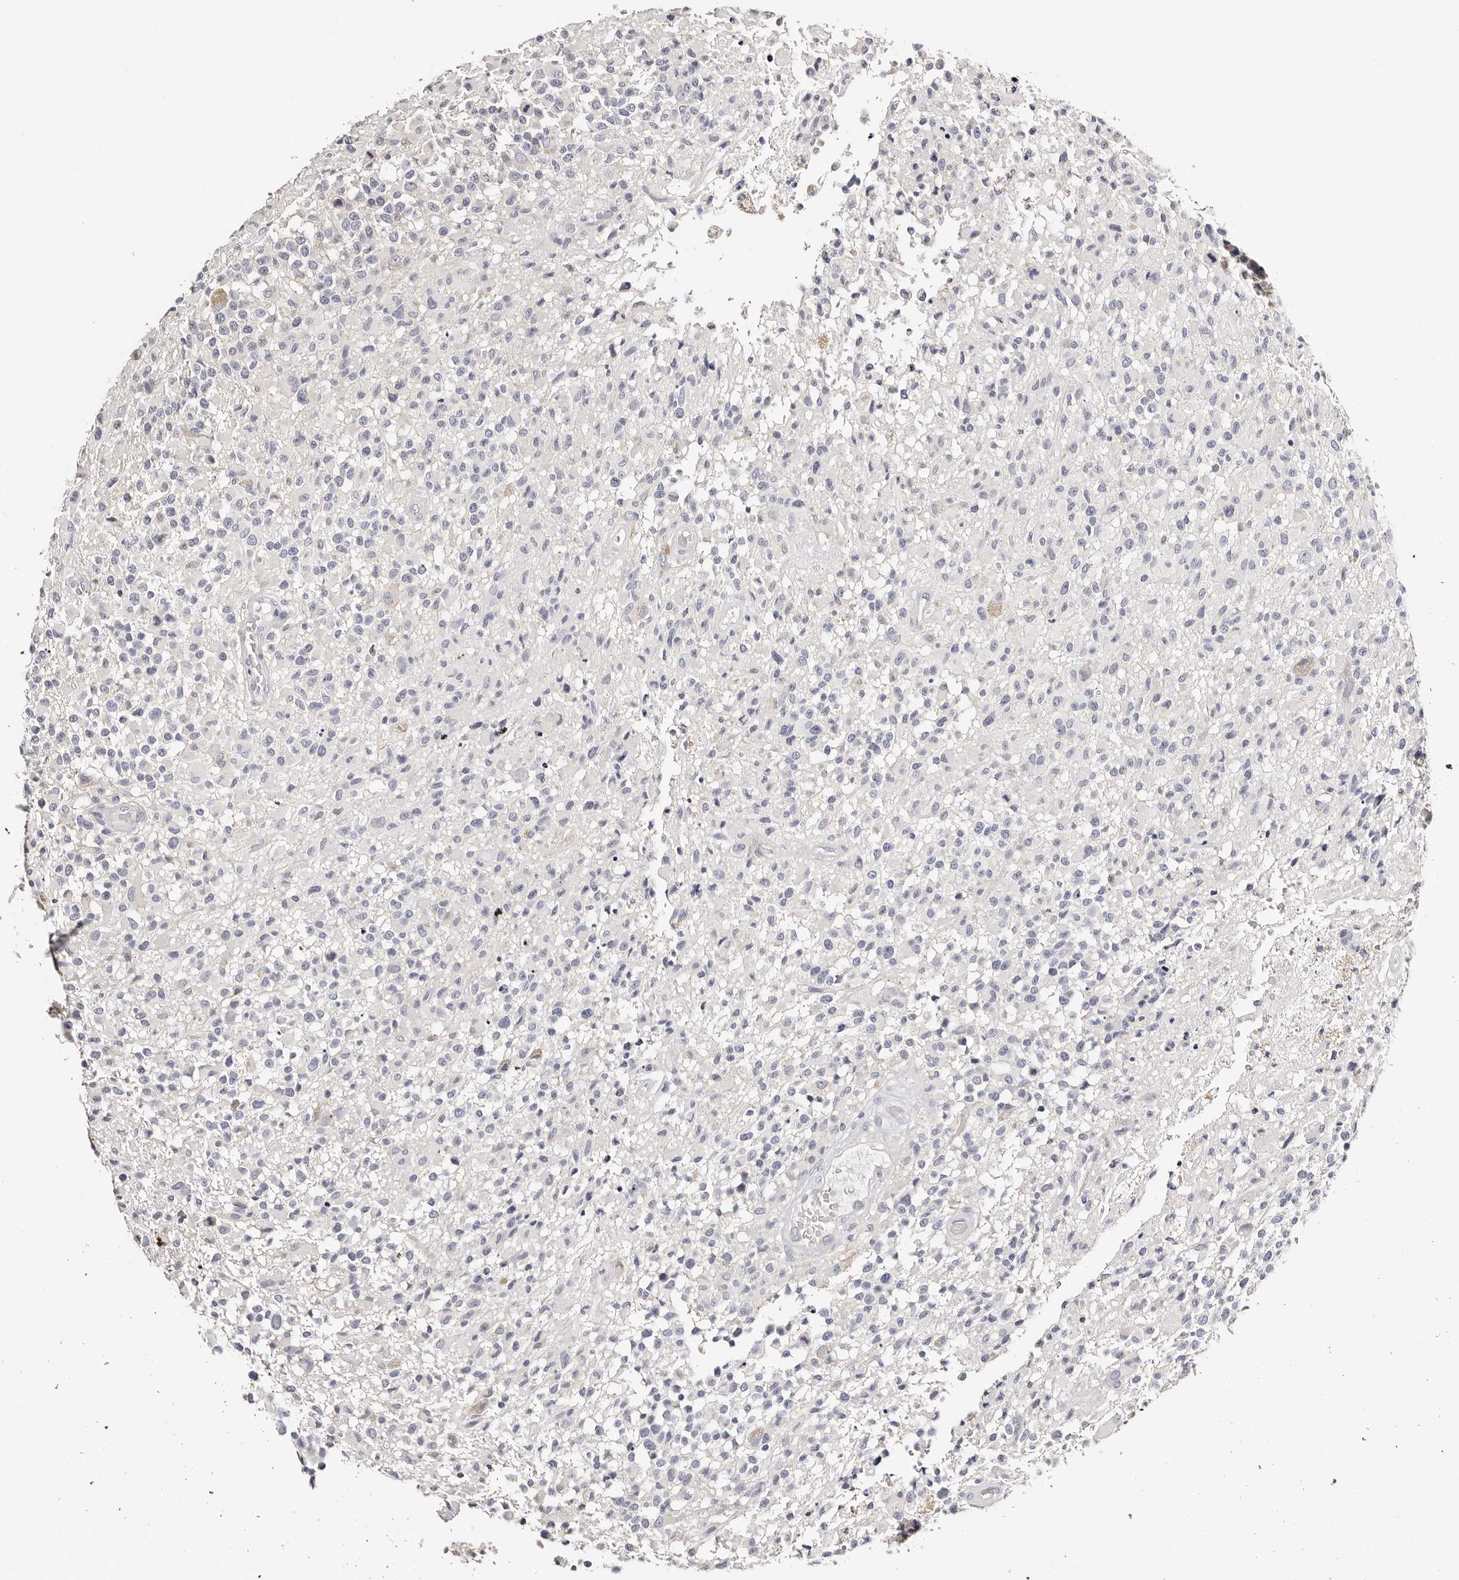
{"staining": {"intensity": "negative", "quantity": "none", "location": "none"}, "tissue": "glioma", "cell_type": "Tumor cells", "image_type": "cancer", "snomed": [{"axis": "morphology", "description": "Glioma, malignant, High grade"}, {"axis": "morphology", "description": "Glioblastoma, NOS"}, {"axis": "topography", "description": "Brain"}], "caption": "The photomicrograph shows no staining of tumor cells in glioma.", "gene": "ROM1", "patient": {"sex": "male", "age": 60}}